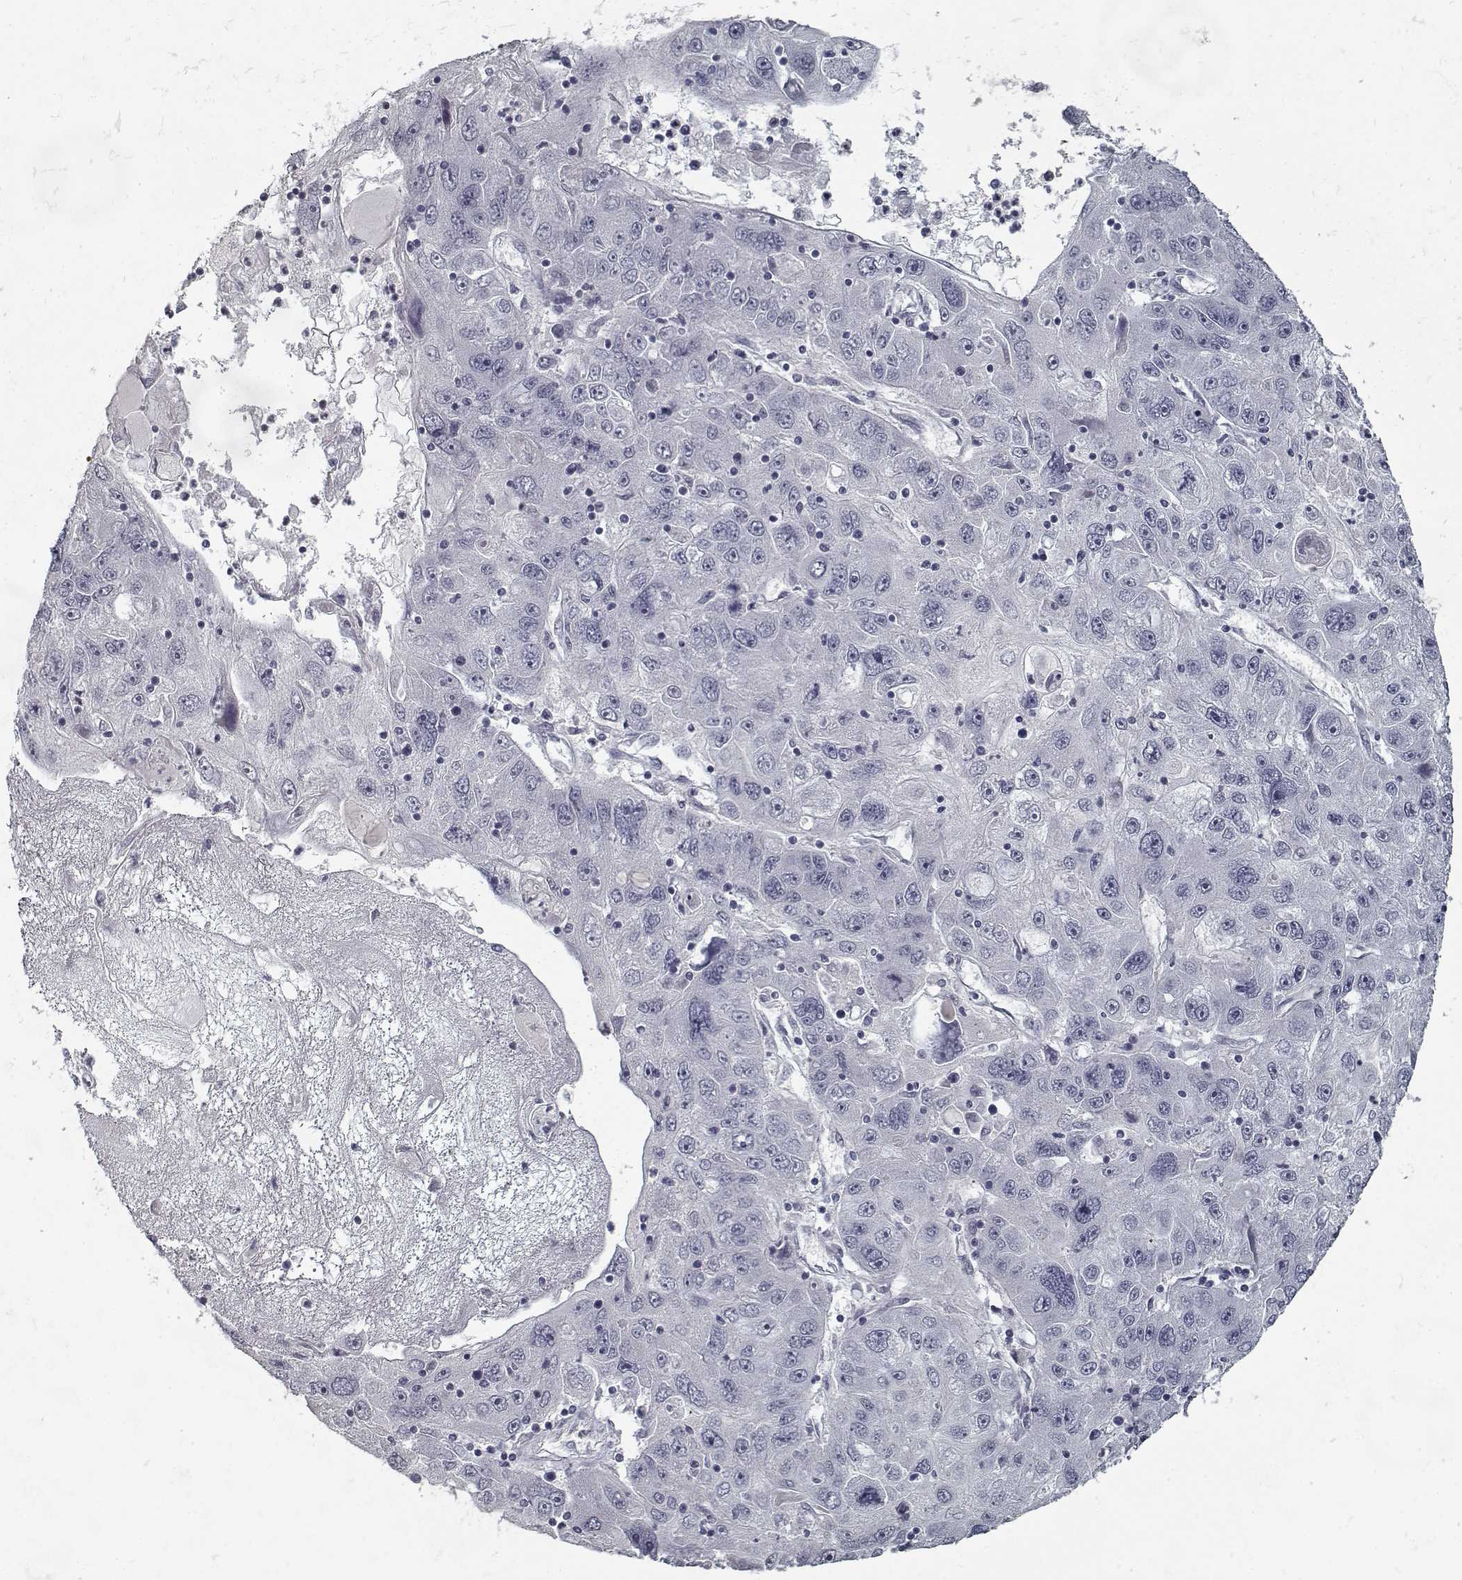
{"staining": {"intensity": "negative", "quantity": "none", "location": "none"}, "tissue": "stomach cancer", "cell_type": "Tumor cells", "image_type": "cancer", "snomed": [{"axis": "morphology", "description": "Adenocarcinoma, NOS"}, {"axis": "topography", "description": "Stomach"}], "caption": "Photomicrograph shows no significant protein expression in tumor cells of stomach cancer.", "gene": "GAD2", "patient": {"sex": "male", "age": 56}}